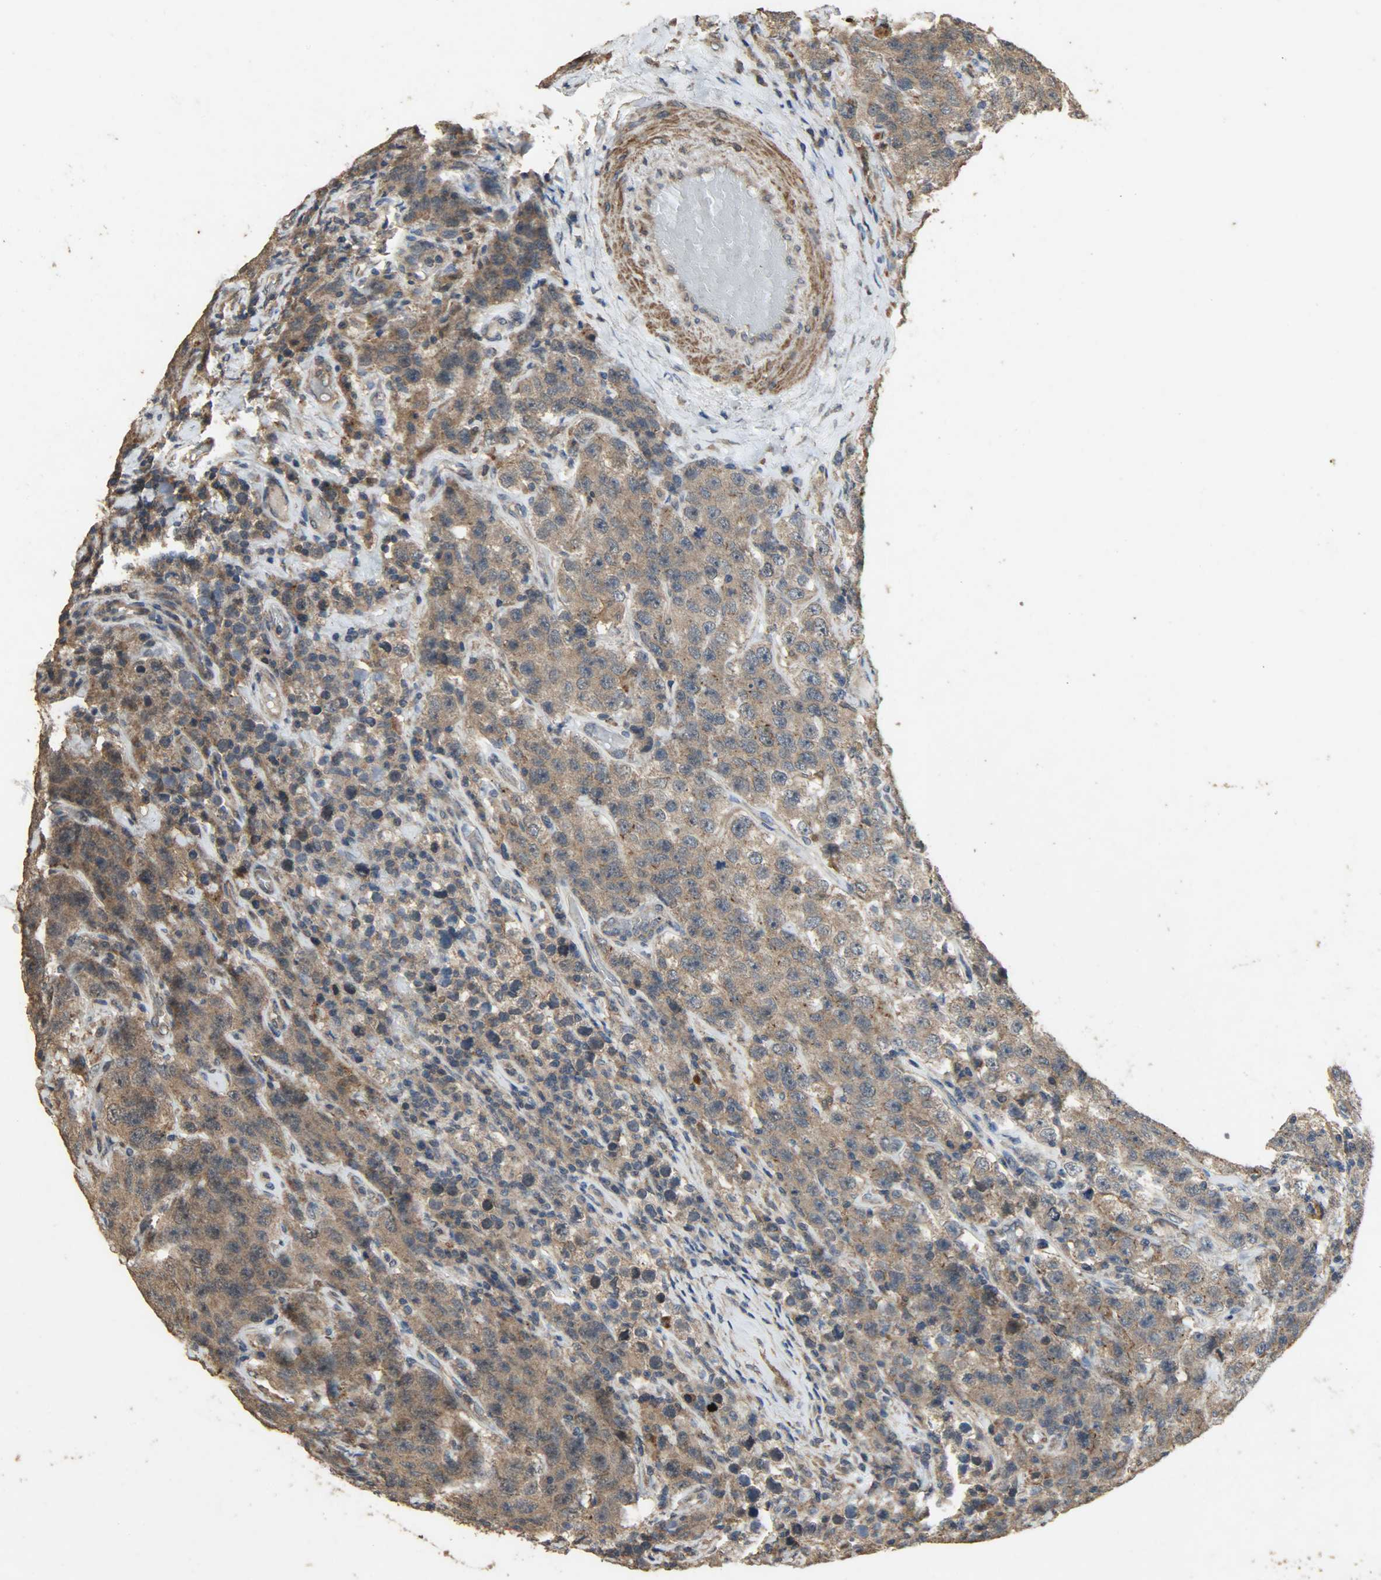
{"staining": {"intensity": "moderate", "quantity": ">75%", "location": "cytoplasmic/membranous"}, "tissue": "testis cancer", "cell_type": "Tumor cells", "image_type": "cancer", "snomed": [{"axis": "morphology", "description": "Seminoma, NOS"}, {"axis": "topography", "description": "Testis"}], "caption": "Testis seminoma stained with a brown dye reveals moderate cytoplasmic/membranous positive positivity in approximately >75% of tumor cells.", "gene": "CDKN2C", "patient": {"sex": "male", "age": 52}}